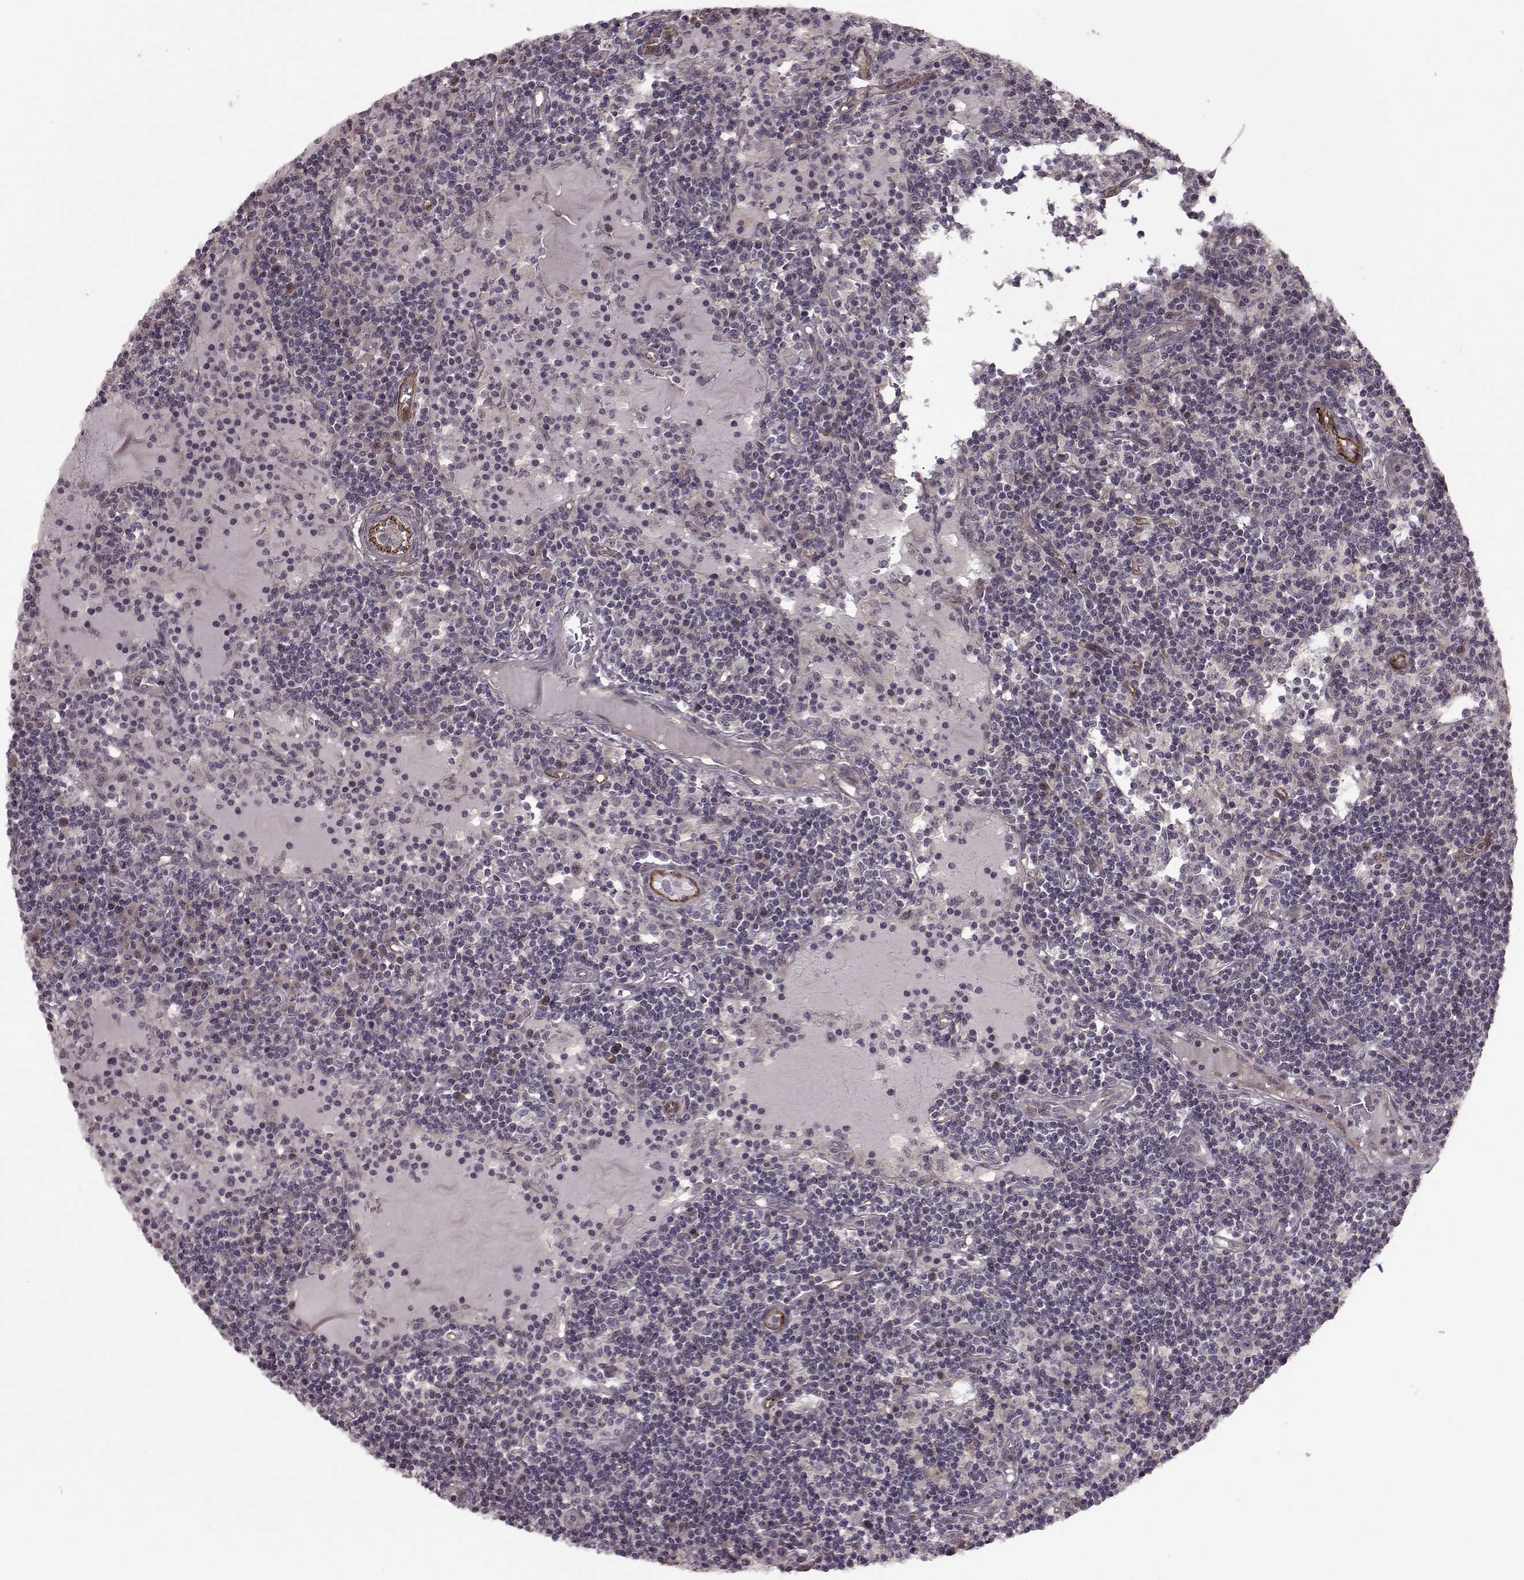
{"staining": {"intensity": "negative", "quantity": "none", "location": "none"}, "tissue": "lymph node", "cell_type": "Germinal center cells", "image_type": "normal", "snomed": [{"axis": "morphology", "description": "Normal tissue, NOS"}, {"axis": "topography", "description": "Lymph node"}], "caption": "This is a image of IHC staining of normal lymph node, which shows no expression in germinal center cells.", "gene": "SYNPO", "patient": {"sex": "female", "age": 72}}